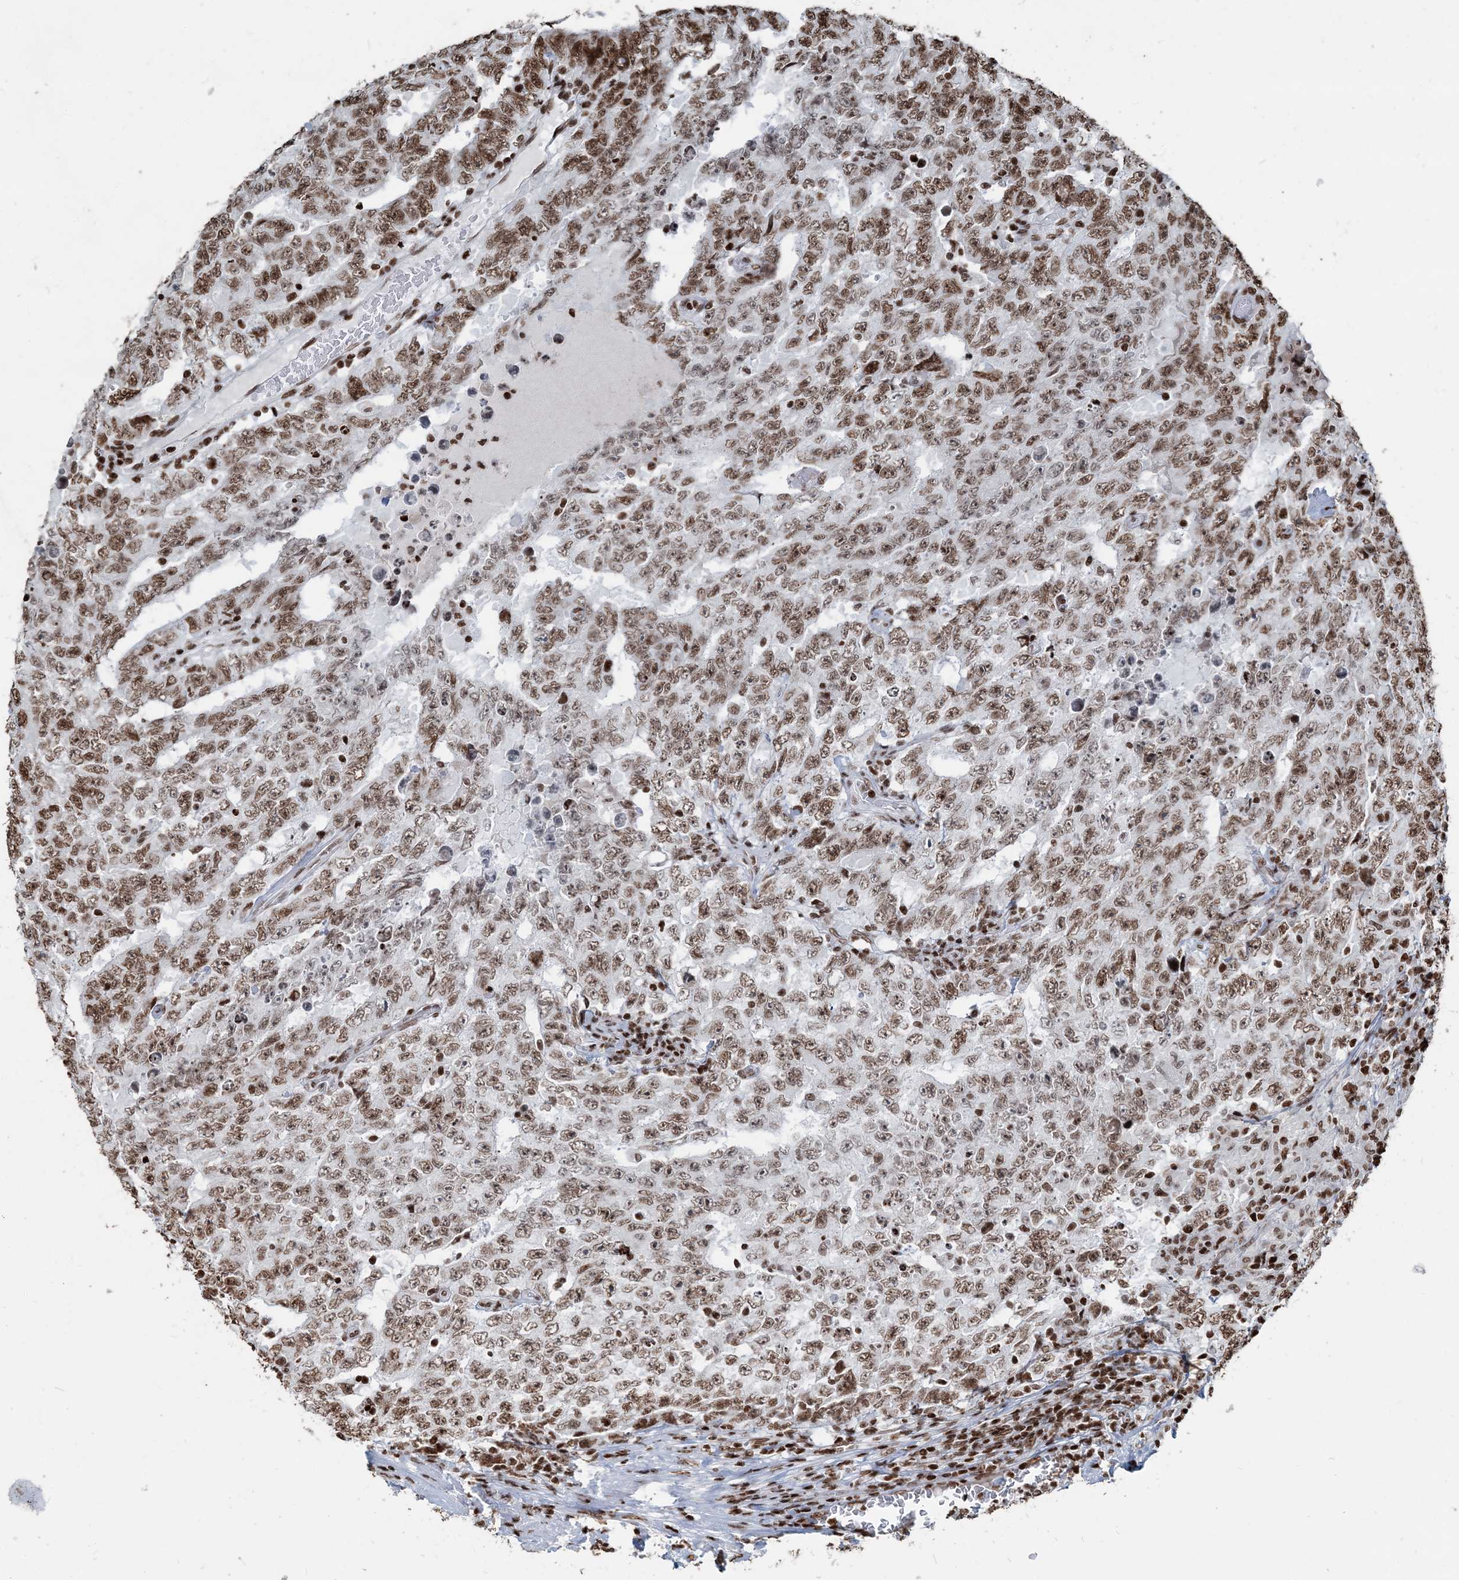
{"staining": {"intensity": "moderate", "quantity": ">75%", "location": "nuclear"}, "tissue": "testis cancer", "cell_type": "Tumor cells", "image_type": "cancer", "snomed": [{"axis": "morphology", "description": "Carcinoma, Embryonal, NOS"}, {"axis": "topography", "description": "Testis"}], "caption": "The micrograph reveals immunohistochemical staining of testis cancer. There is moderate nuclear expression is appreciated in approximately >75% of tumor cells.", "gene": "H3-3B", "patient": {"sex": "male", "age": 26}}